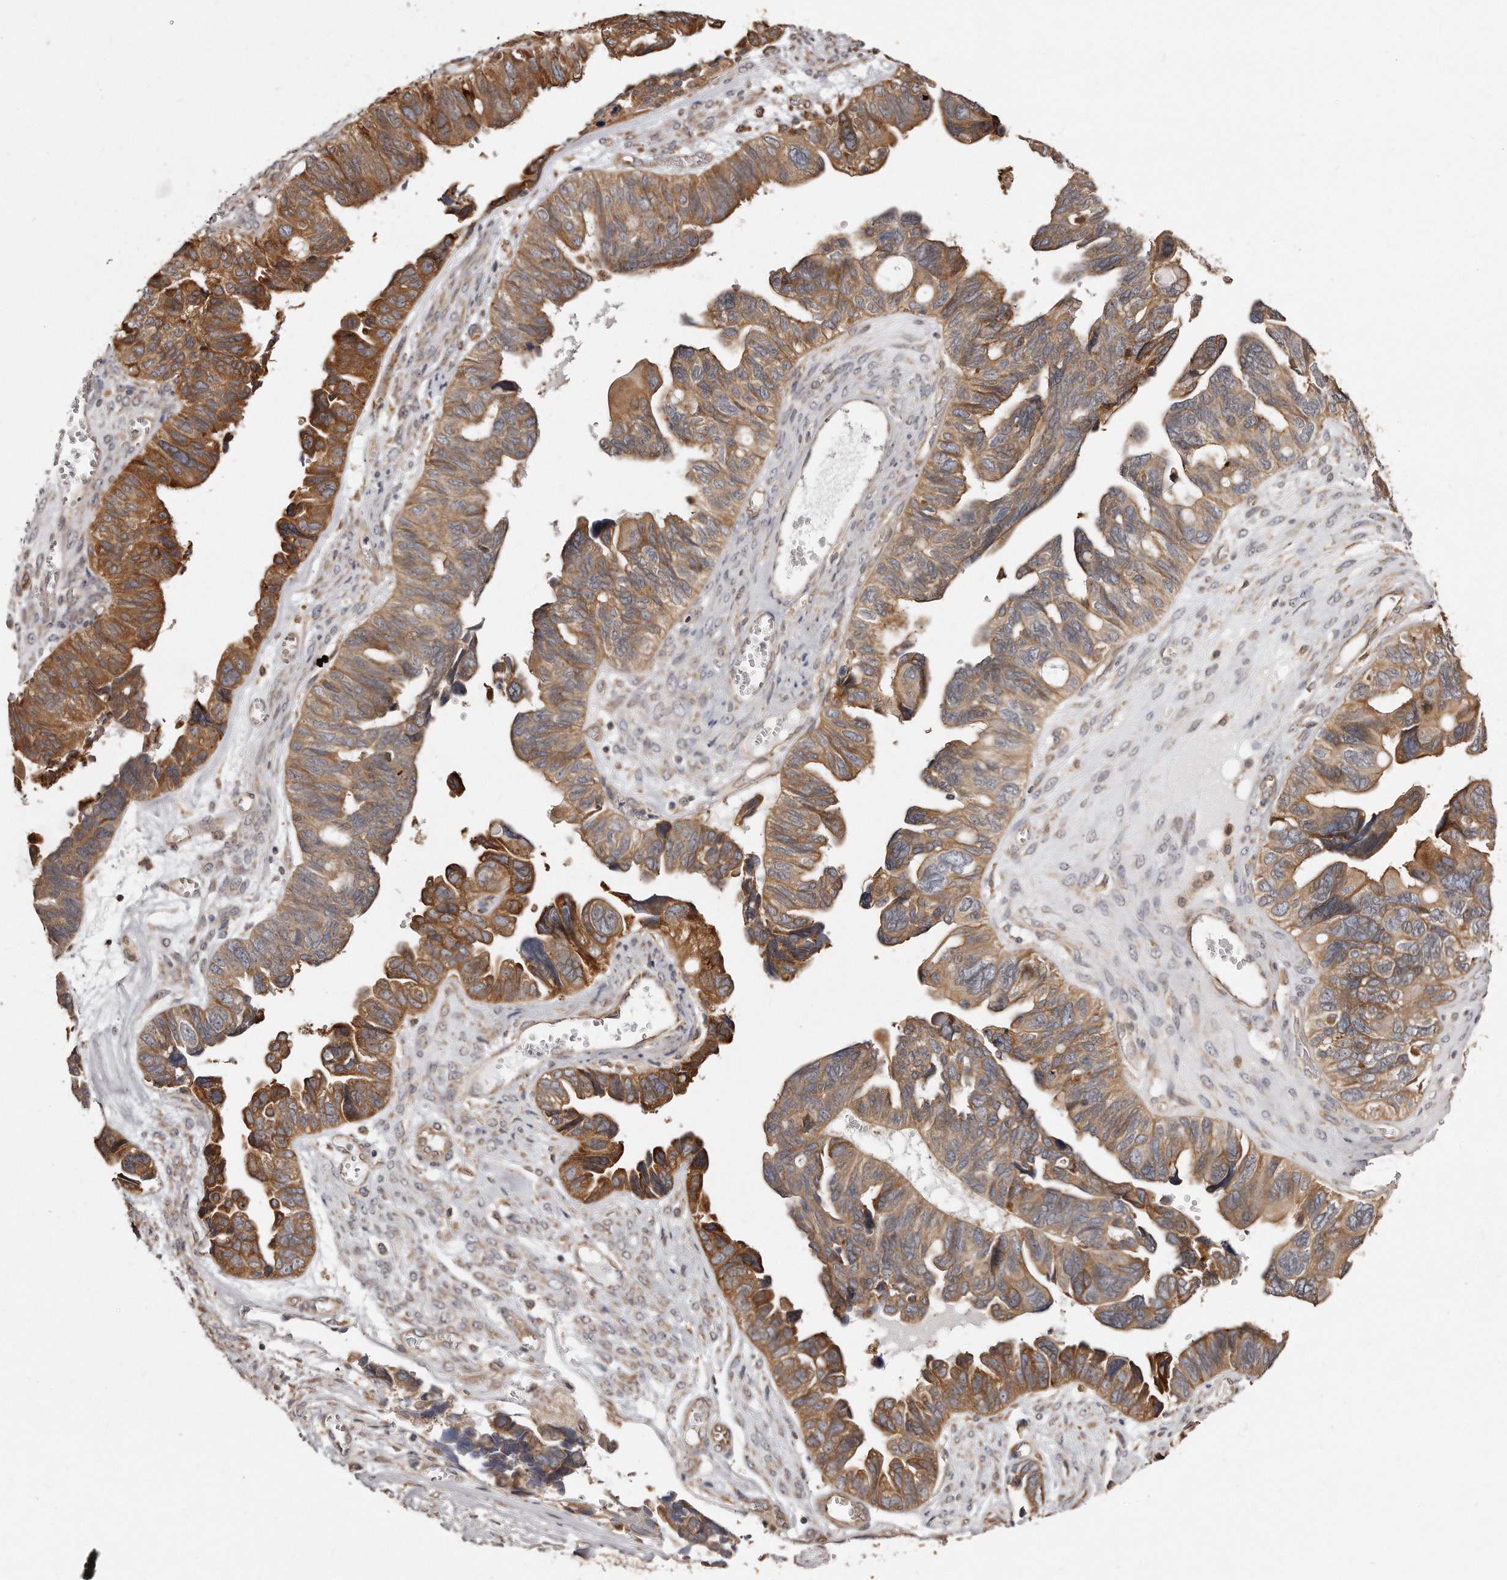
{"staining": {"intensity": "moderate", "quantity": ">75%", "location": "cytoplasmic/membranous"}, "tissue": "ovarian cancer", "cell_type": "Tumor cells", "image_type": "cancer", "snomed": [{"axis": "morphology", "description": "Cystadenocarcinoma, serous, NOS"}, {"axis": "topography", "description": "Ovary"}], "caption": "Protein expression analysis of human ovarian serous cystadenocarcinoma reveals moderate cytoplasmic/membranous staining in approximately >75% of tumor cells.", "gene": "TRAPPC14", "patient": {"sex": "female", "age": 79}}